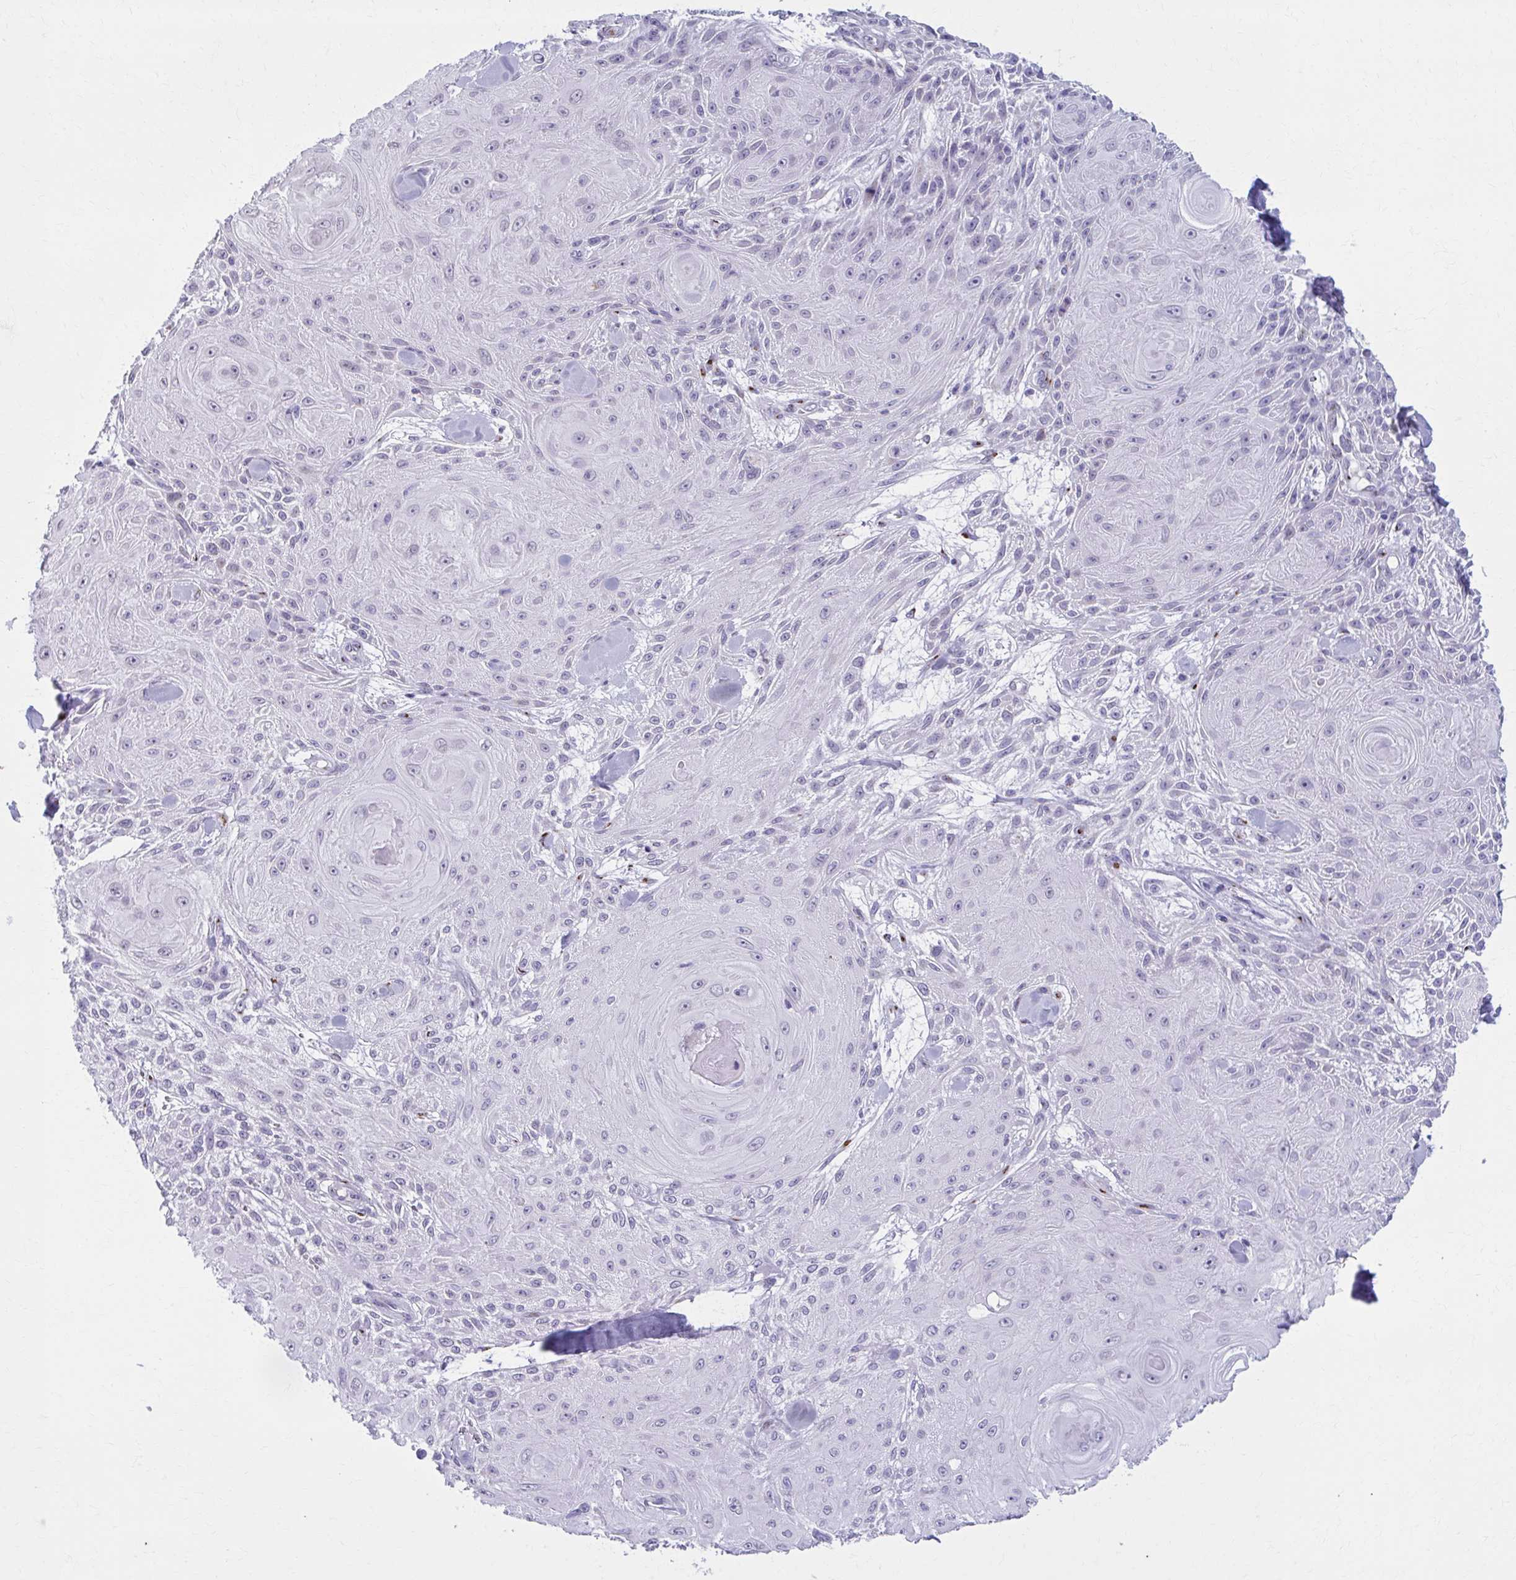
{"staining": {"intensity": "negative", "quantity": "none", "location": "none"}, "tissue": "skin cancer", "cell_type": "Tumor cells", "image_type": "cancer", "snomed": [{"axis": "morphology", "description": "Squamous cell carcinoma, NOS"}, {"axis": "topography", "description": "Skin"}], "caption": "The image displays no staining of tumor cells in skin cancer.", "gene": "ZNF682", "patient": {"sex": "male", "age": 88}}